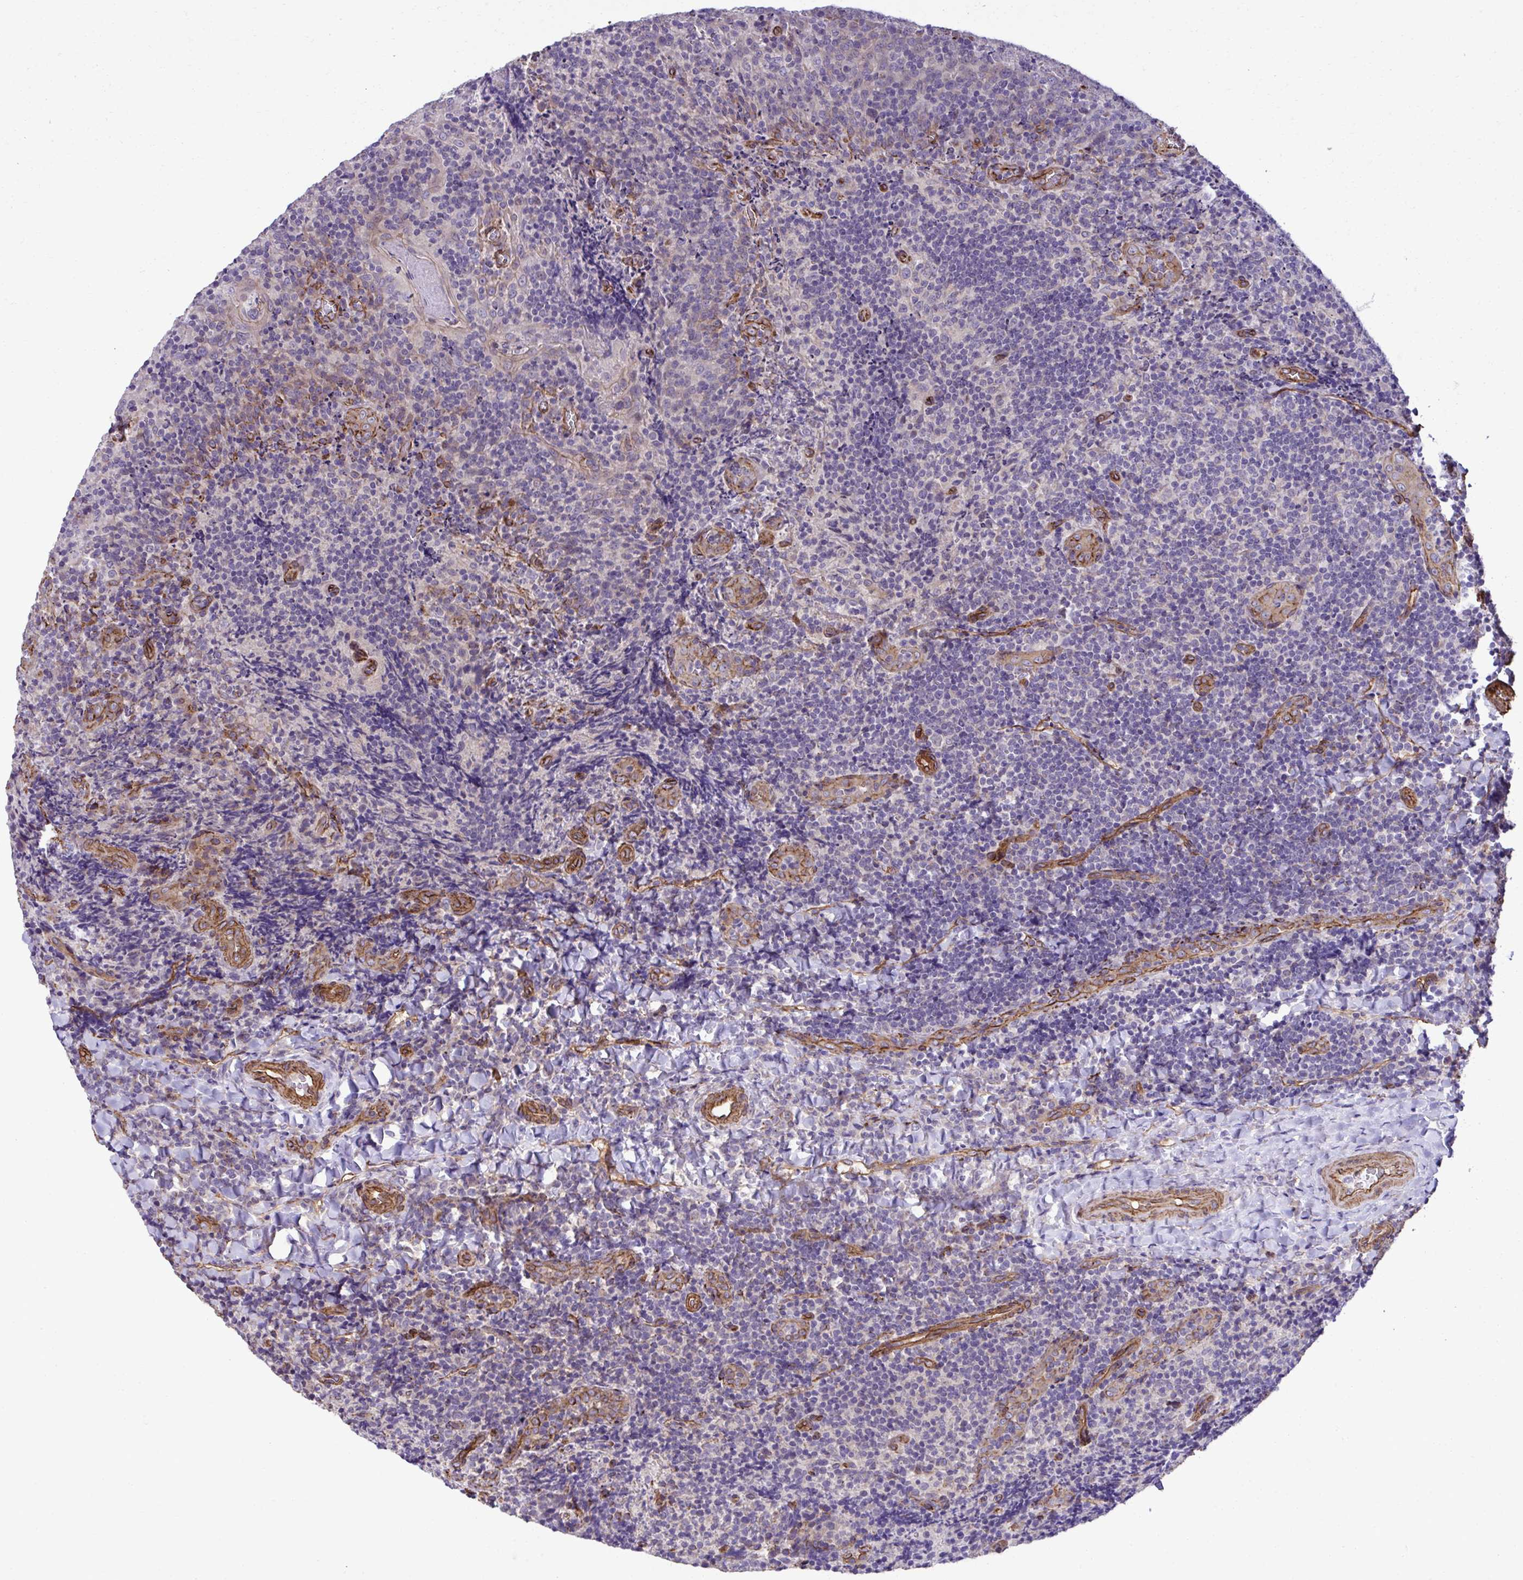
{"staining": {"intensity": "negative", "quantity": "none", "location": "none"}, "tissue": "tonsil", "cell_type": "Germinal center cells", "image_type": "normal", "snomed": [{"axis": "morphology", "description": "Normal tissue, NOS"}, {"axis": "topography", "description": "Tonsil"}], "caption": "The micrograph exhibits no significant expression in germinal center cells of tonsil.", "gene": "TRIM52", "patient": {"sex": "male", "age": 17}}